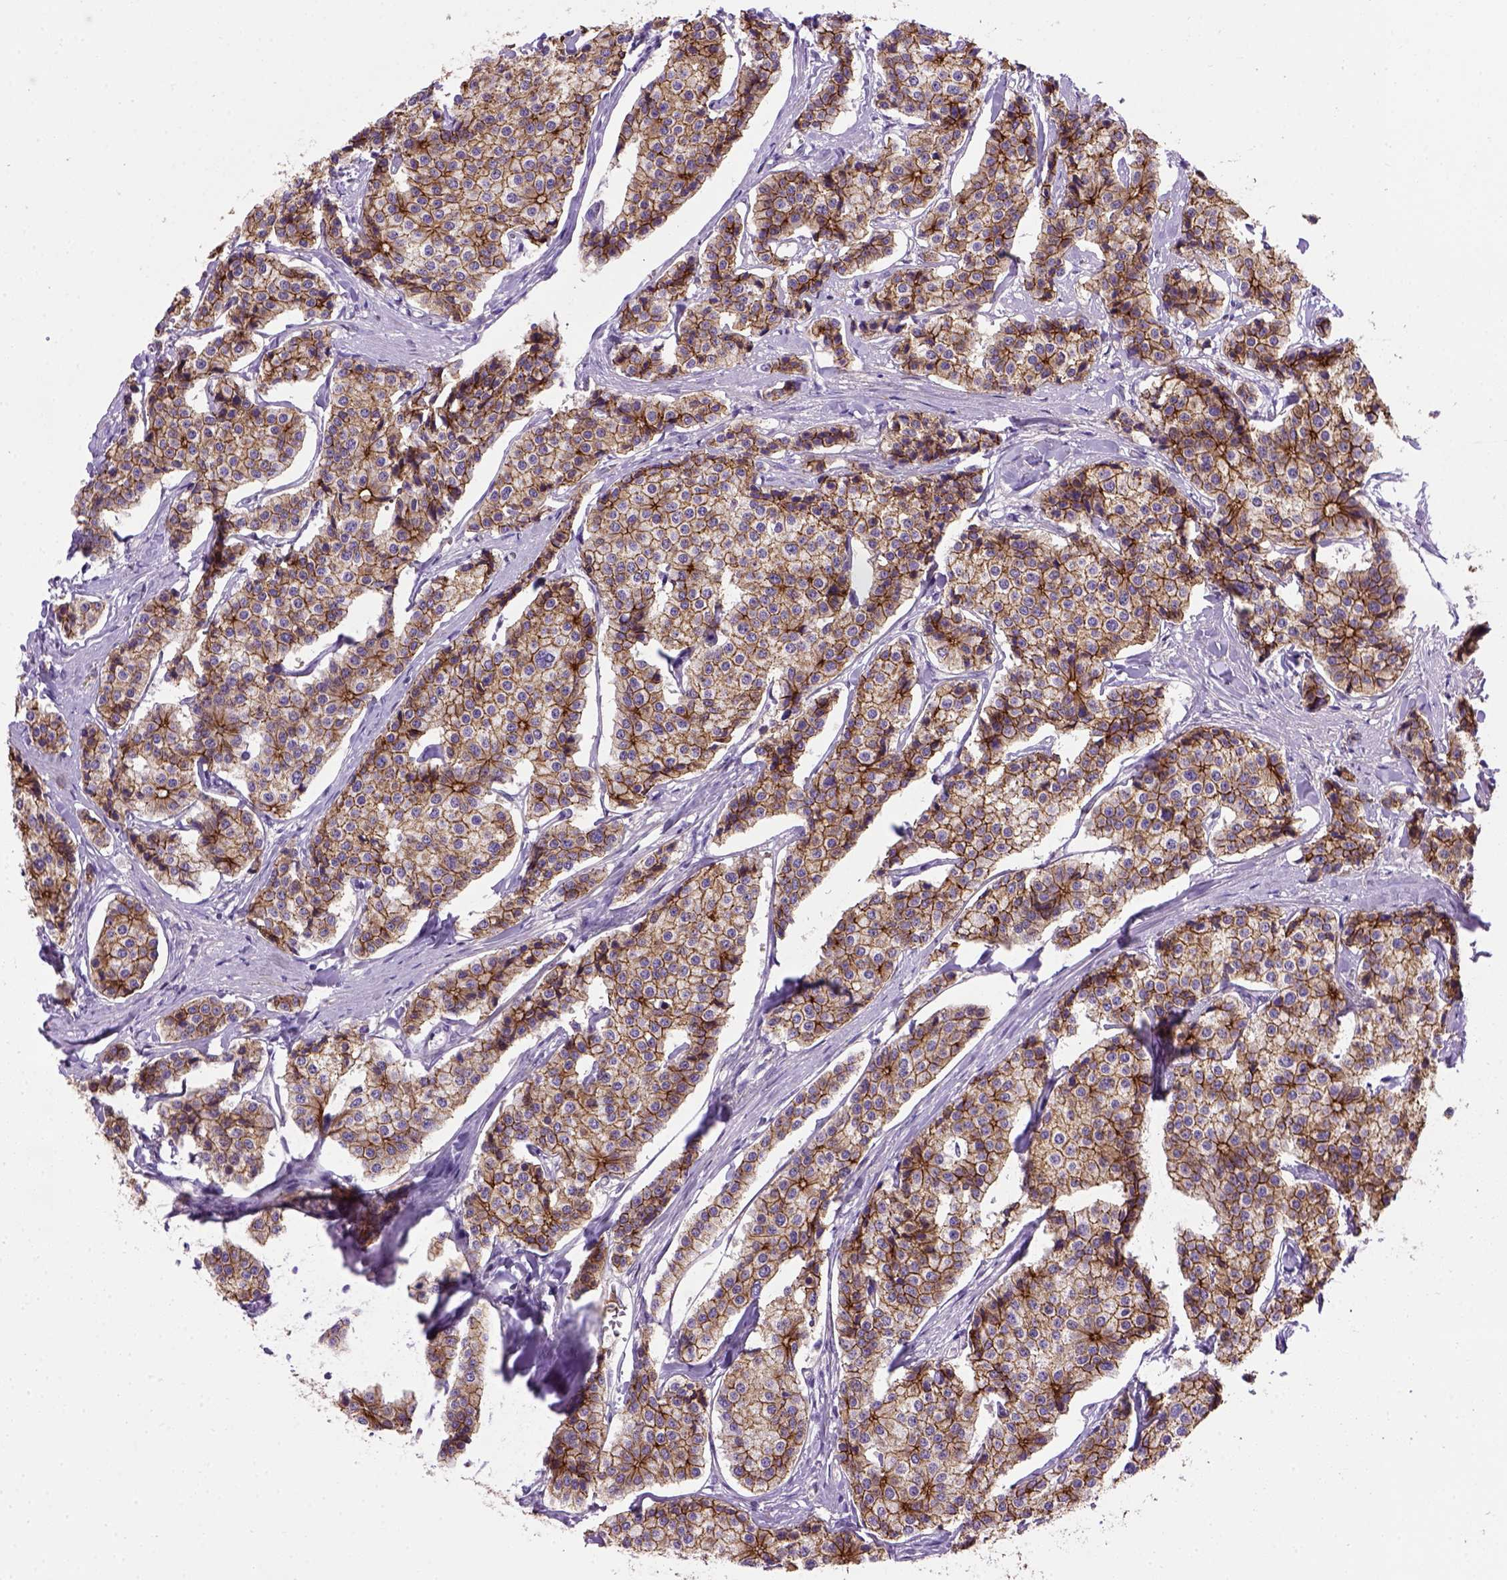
{"staining": {"intensity": "strong", "quantity": ">75%", "location": "cytoplasmic/membranous"}, "tissue": "carcinoid", "cell_type": "Tumor cells", "image_type": "cancer", "snomed": [{"axis": "morphology", "description": "Carcinoid, malignant, NOS"}, {"axis": "topography", "description": "Small intestine"}], "caption": "DAB immunohistochemical staining of malignant carcinoid reveals strong cytoplasmic/membranous protein staining in approximately >75% of tumor cells.", "gene": "CDH1", "patient": {"sex": "female", "age": 65}}